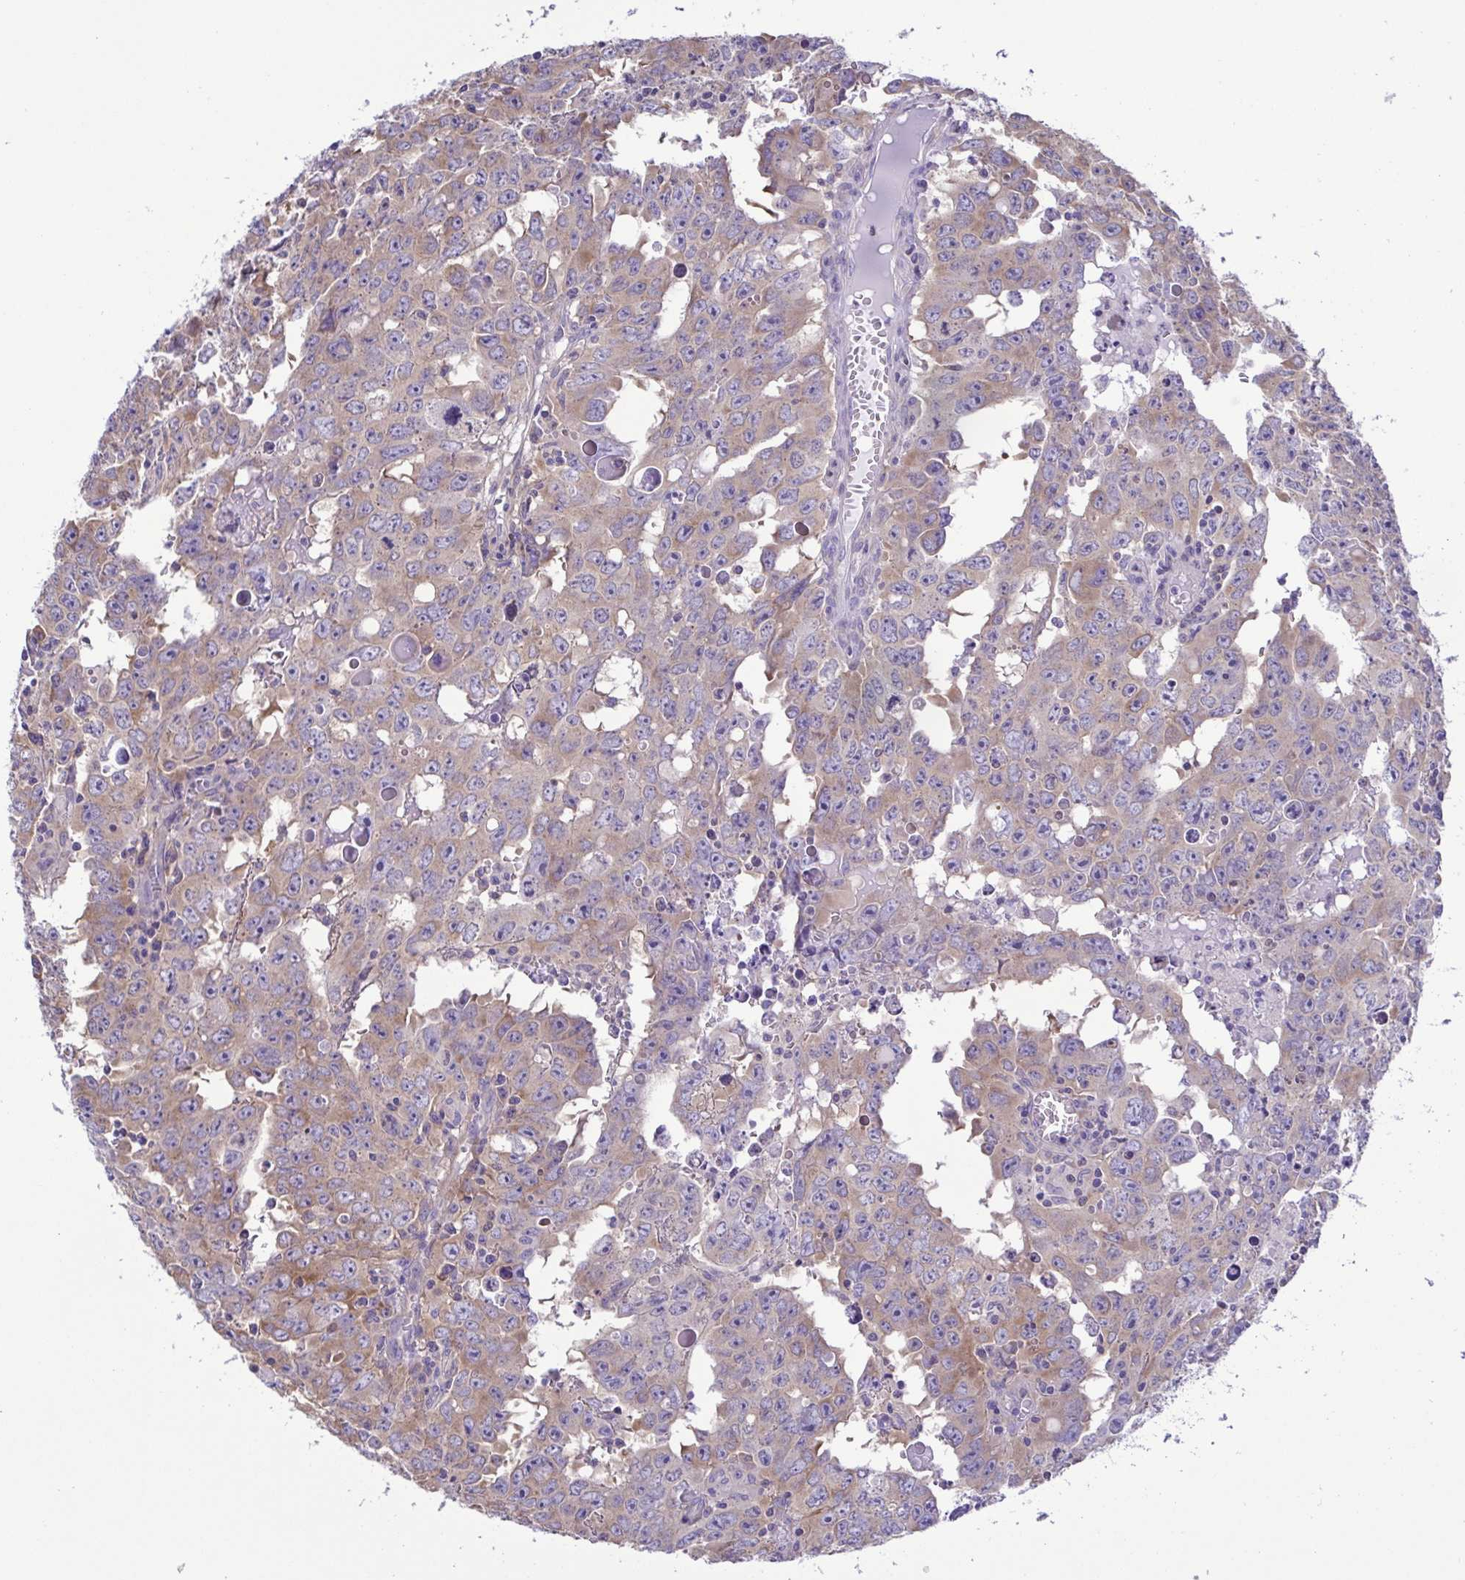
{"staining": {"intensity": "weak", "quantity": ">75%", "location": "cytoplasmic/membranous"}, "tissue": "testis cancer", "cell_type": "Tumor cells", "image_type": "cancer", "snomed": [{"axis": "morphology", "description": "Carcinoma, Embryonal, NOS"}, {"axis": "topography", "description": "Testis"}], "caption": "Immunohistochemical staining of human testis embryonal carcinoma shows weak cytoplasmic/membranous protein staining in about >75% of tumor cells.", "gene": "TNNI3", "patient": {"sex": "male", "age": 22}}